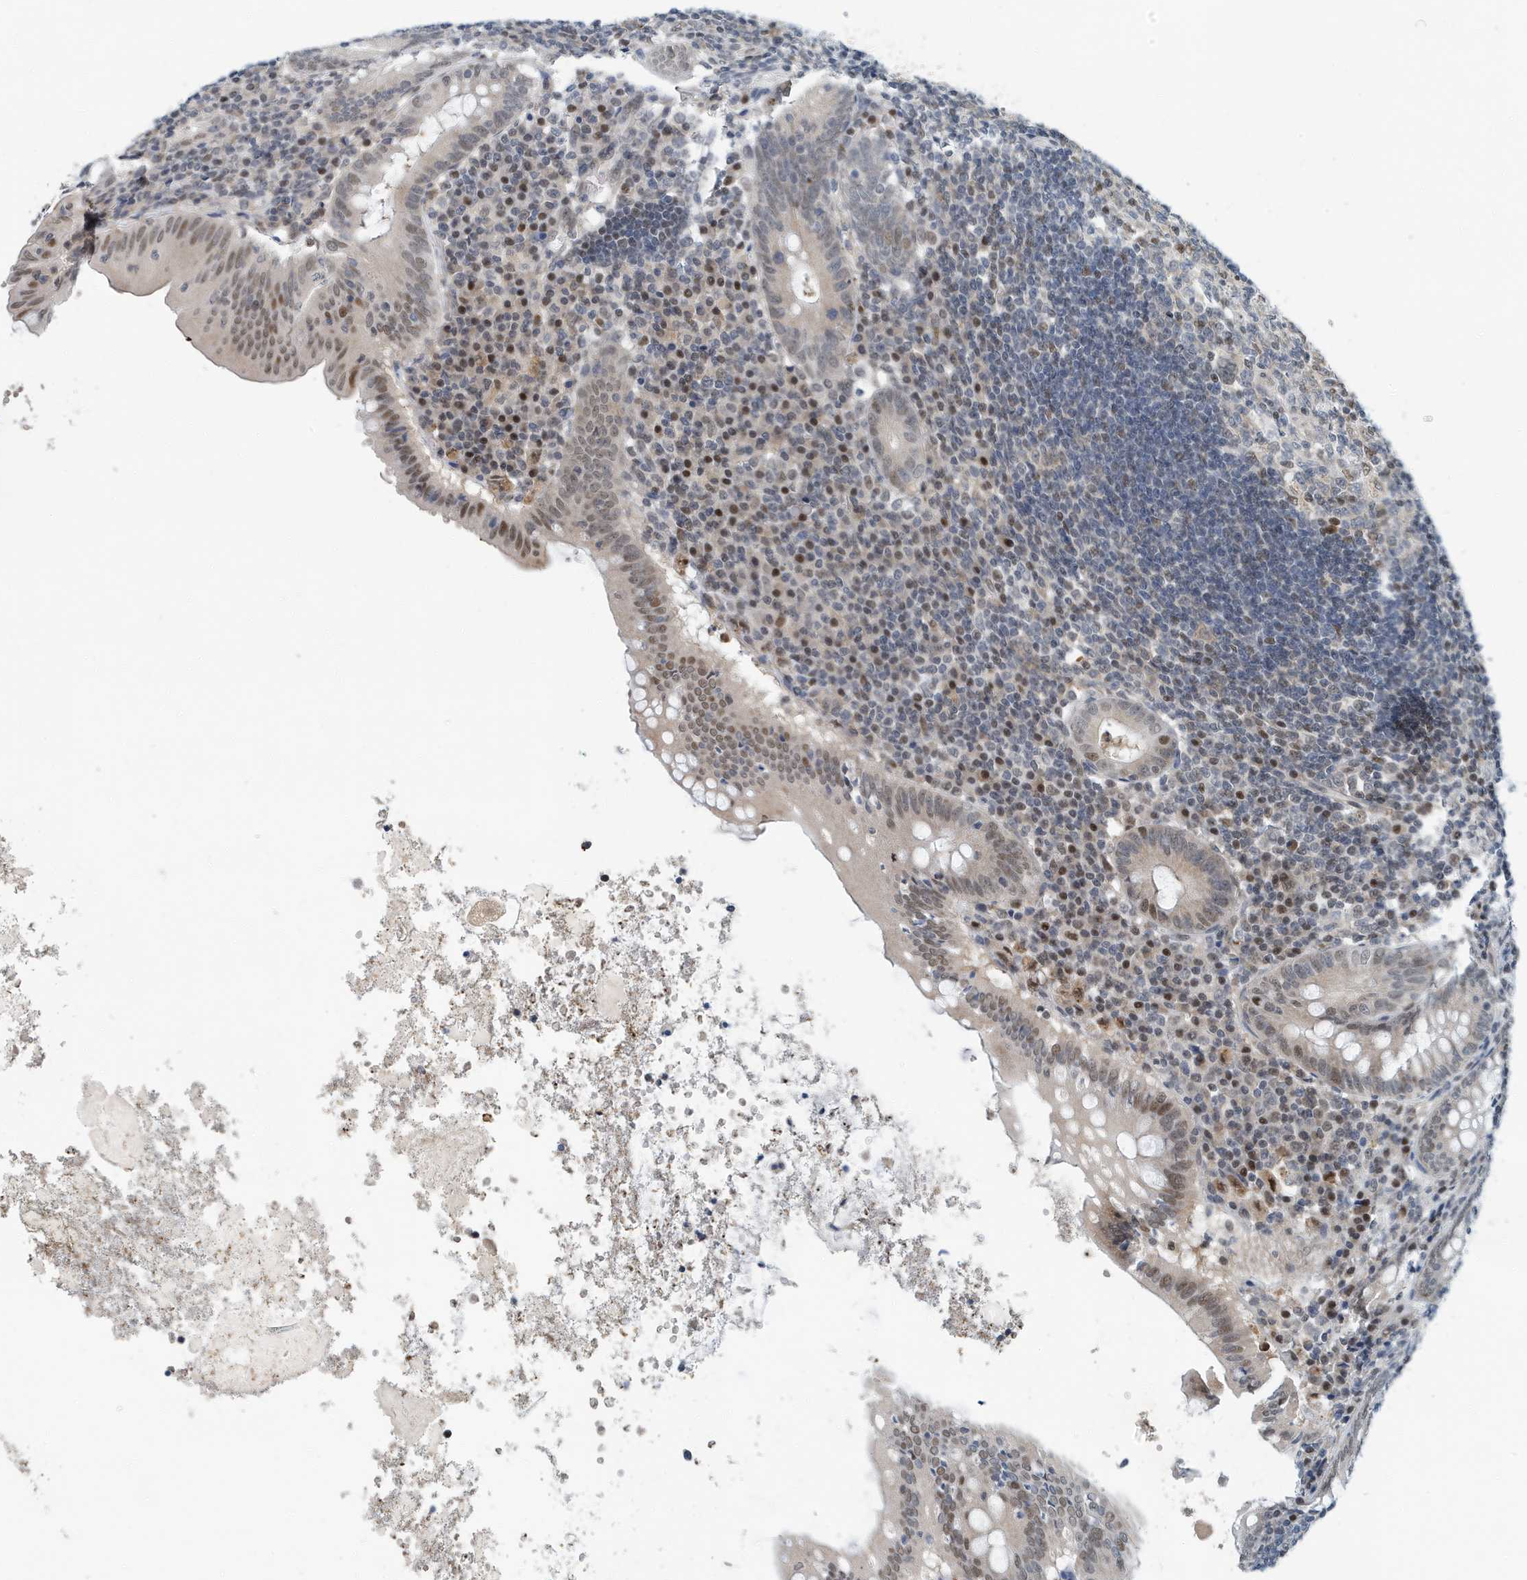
{"staining": {"intensity": "moderate", "quantity": "<25%", "location": "nuclear"}, "tissue": "appendix", "cell_type": "Glandular cells", "image_type": "normal", "snomed": [{"axis": "morphology", "description": "Normal tissue, NOS"}, {"axis": "topography", "description": "Appendix"}], "caption": "Benign appendix displays moderate nuclear staining in about <25% of glandular cells, visualized by immunohistochemistry. (brown staining indicates protein expression, while blue staining denotes nuclei).", "gene": "KIF15", "patient": {"sex": "female", "age": 54}}